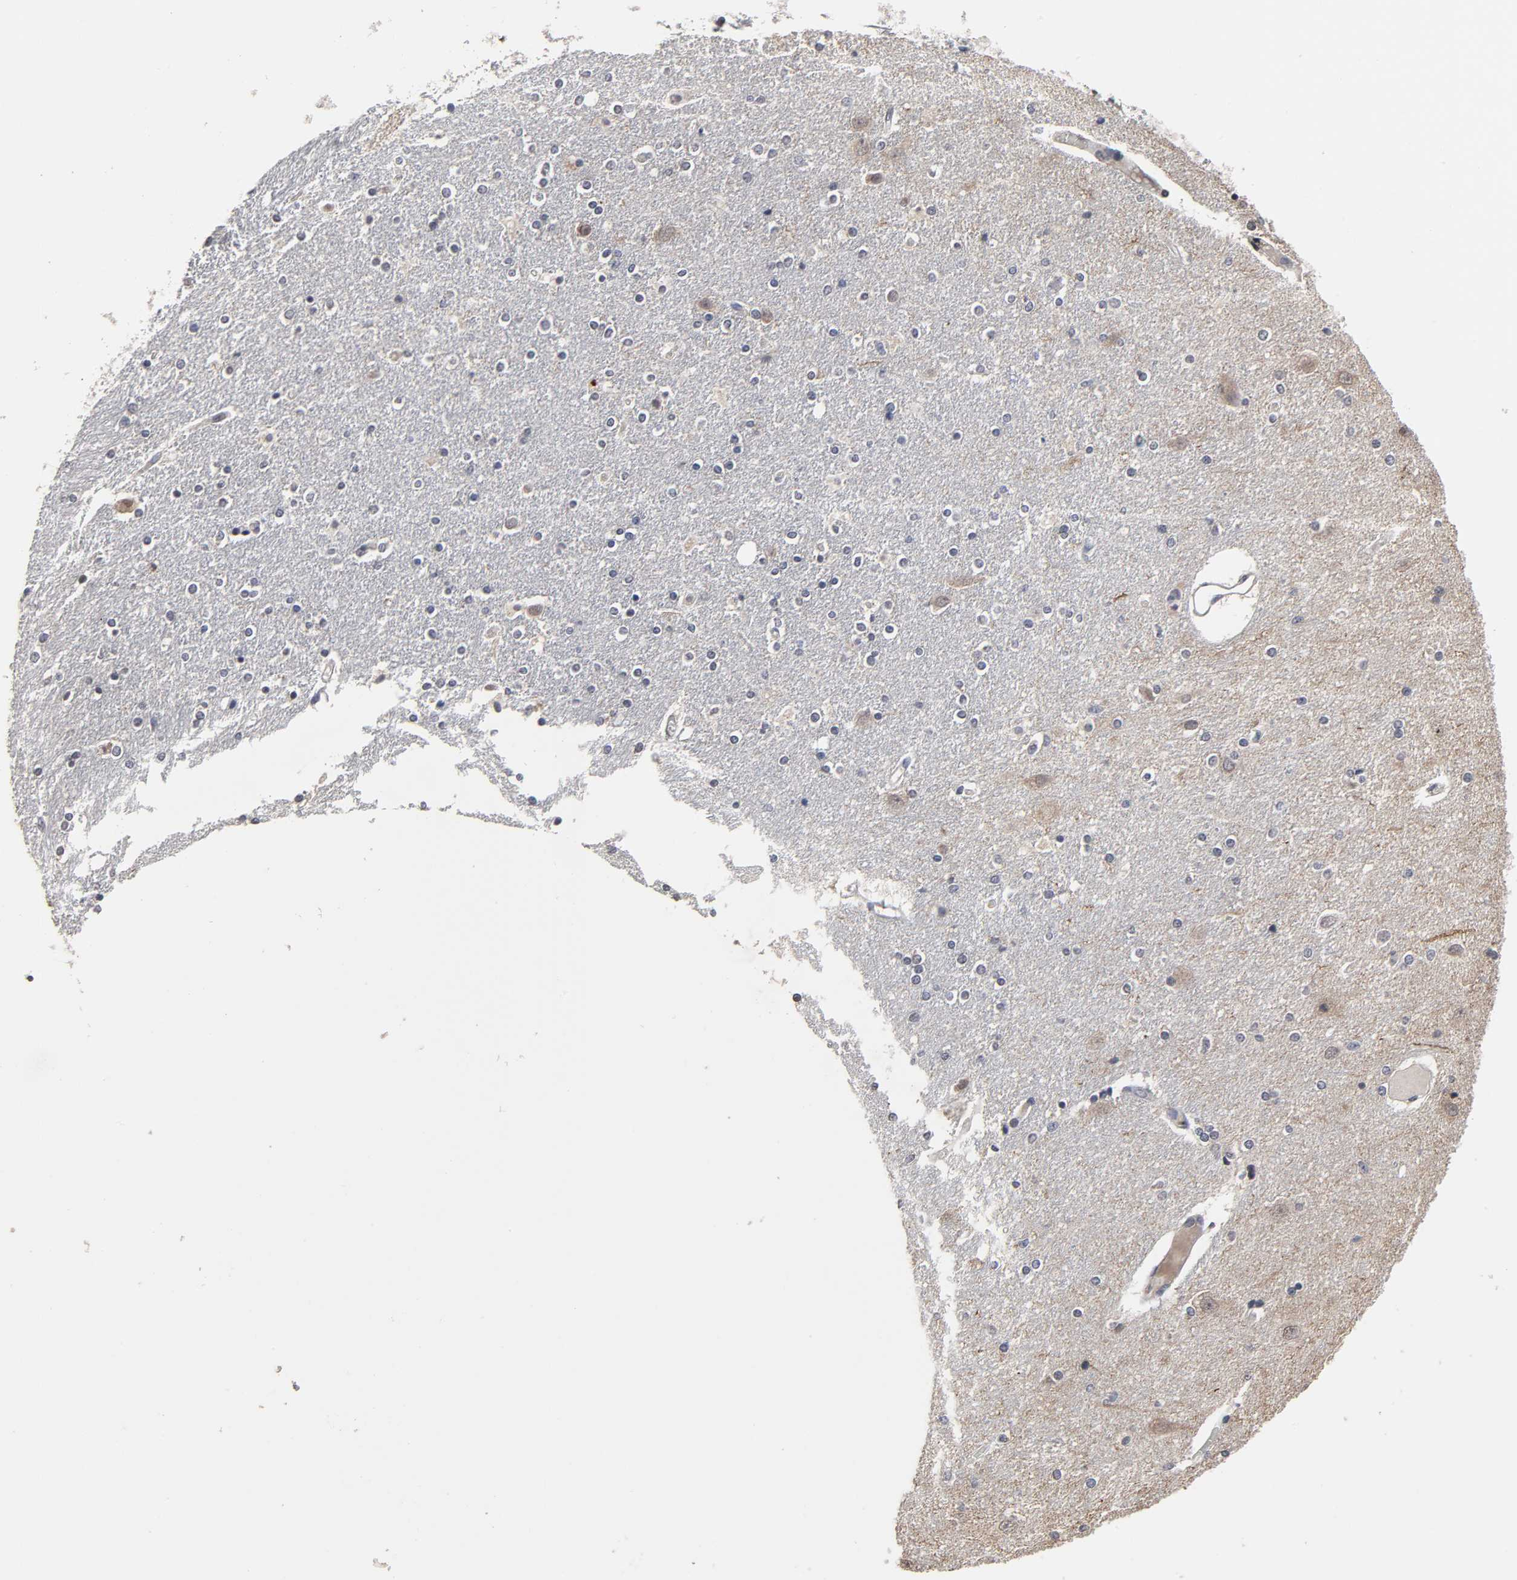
{"staining": {"intensity": "moderate", "quantity": "<25%", "location": "cytoplasmic/membranous,nuclear"}, "tissue": "caudate", "cell_type": "Glial cells", "image_type": "normal", "snomed": [{"axis": "morphology", "description": "Normal tissue, NOS"}, {"axis": "topography", "description": "Lateral ventricle wall"}], "caption": "Moderate cytoplasmic/membranous,nuclear staining is present in about <25% of glial cells in normal caudate.", "gene": "HNF4A", "patient": {"sex": "female", "age": 54}}